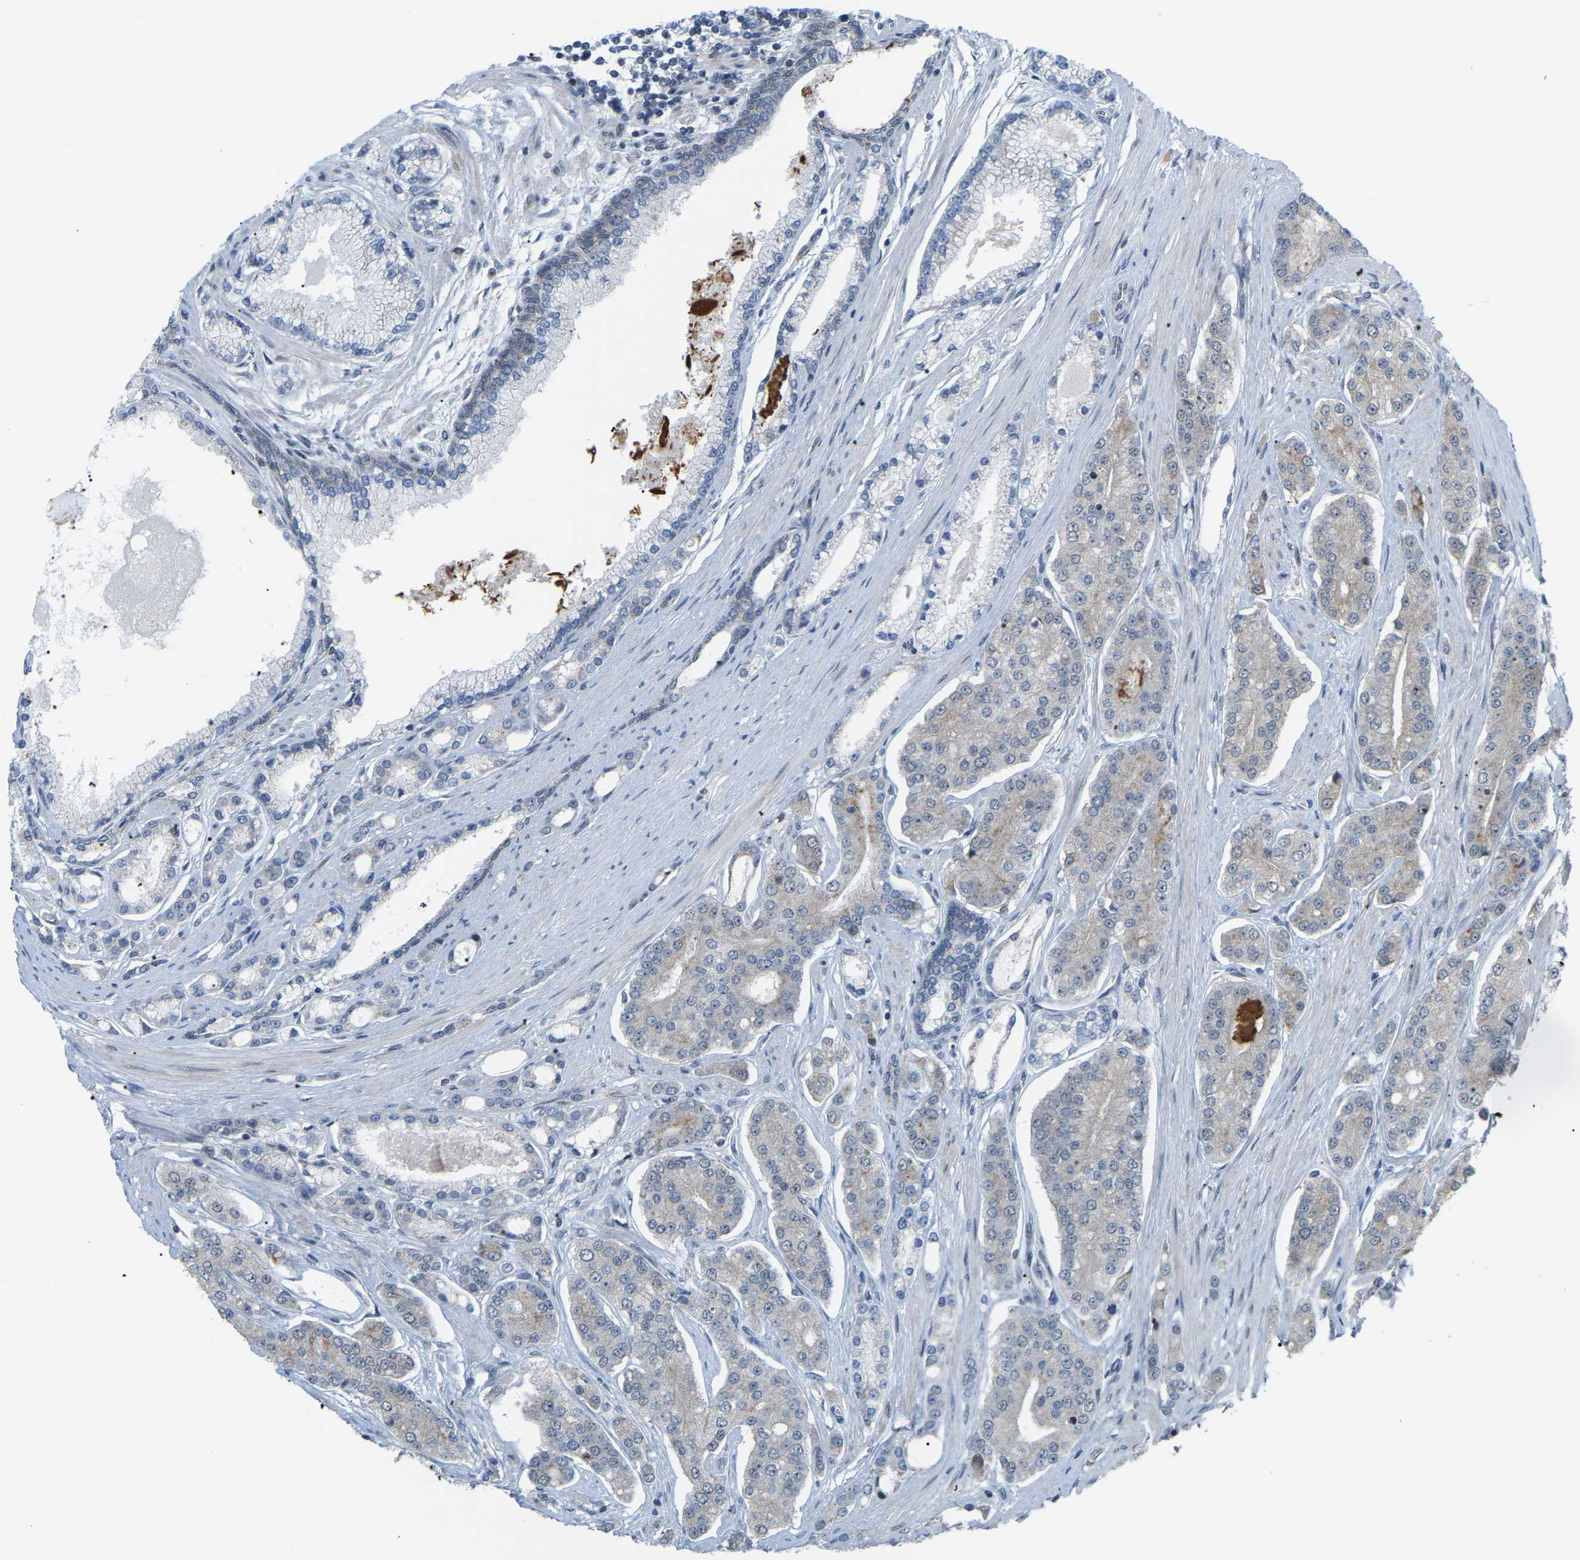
{"staining": {"intensity": "negative", "quantity": "none", "location": "none"}, "tissue": "prostate cancer", "cell_type": "Tumor cells", "image_type": "cancer", "snomed": [{"axis": "morphology", "description": "Adenocarcinoma, High grade"}, {"axis": "topography", "description": "Prostate"}], "caption": "A high-resolution histopathology image shows IHC staining of adenocarcinoma (high-grade) (prostate), which displays no significant expression in tumor cells.", "gene": "CROT", "patient": {"sex": "male", "age": 71}}